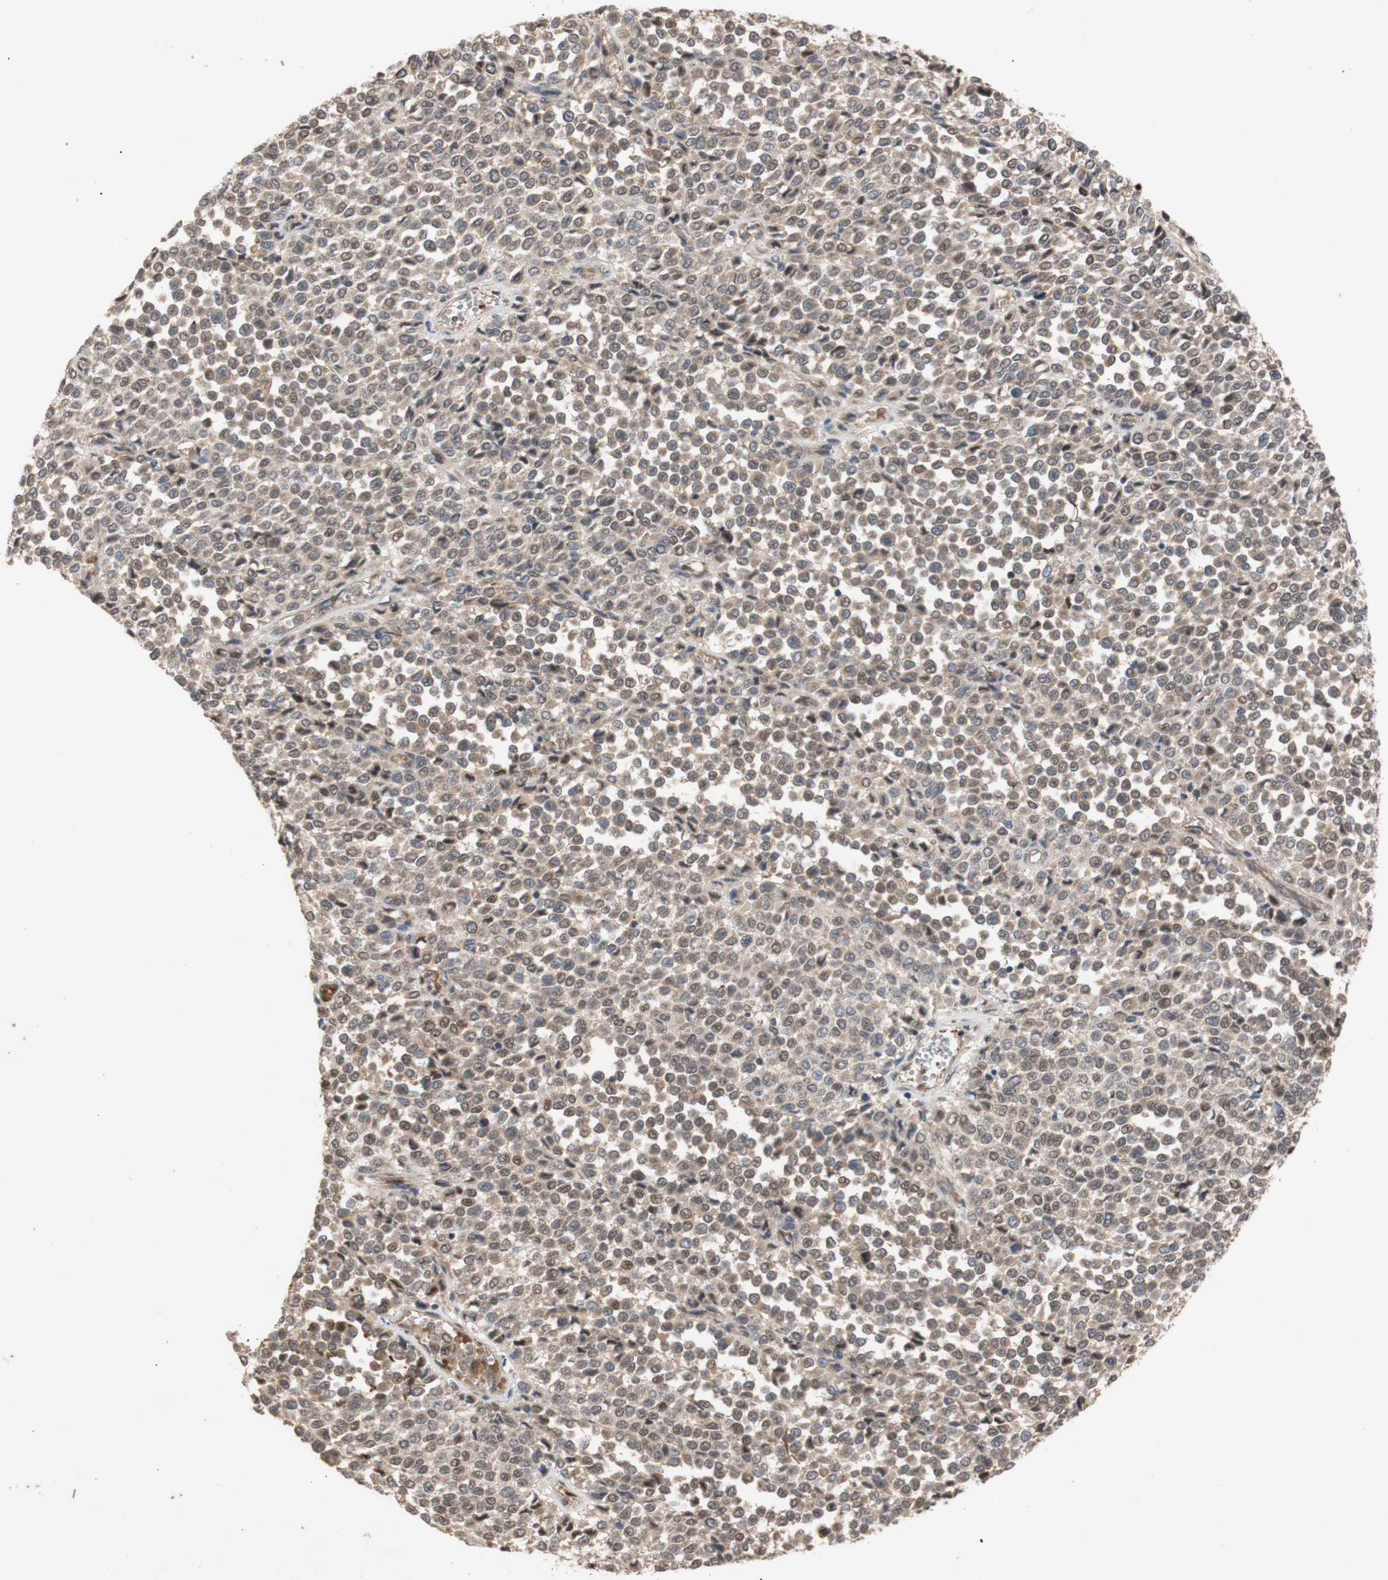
{"staining": {"intensity": "moderate", "quantity": ">75%", "location": "cytoplasmic/membranous"}, "tissue": "melanoma", "cell_type": "Tumor cells", "image_type": "cancer", "snomed": [{"axis": "morphology", "description": "Malignant melanoma, Metastatic site"}, {"axis": "topography", "description": "Pancreas"}], "caption": "A brown stain highlights moderate cytoplasmic/membranous staining of a protein in melanoma tumor cells.", "gene": "PKN1", "patient": {"sex": "female", "age": 30}}